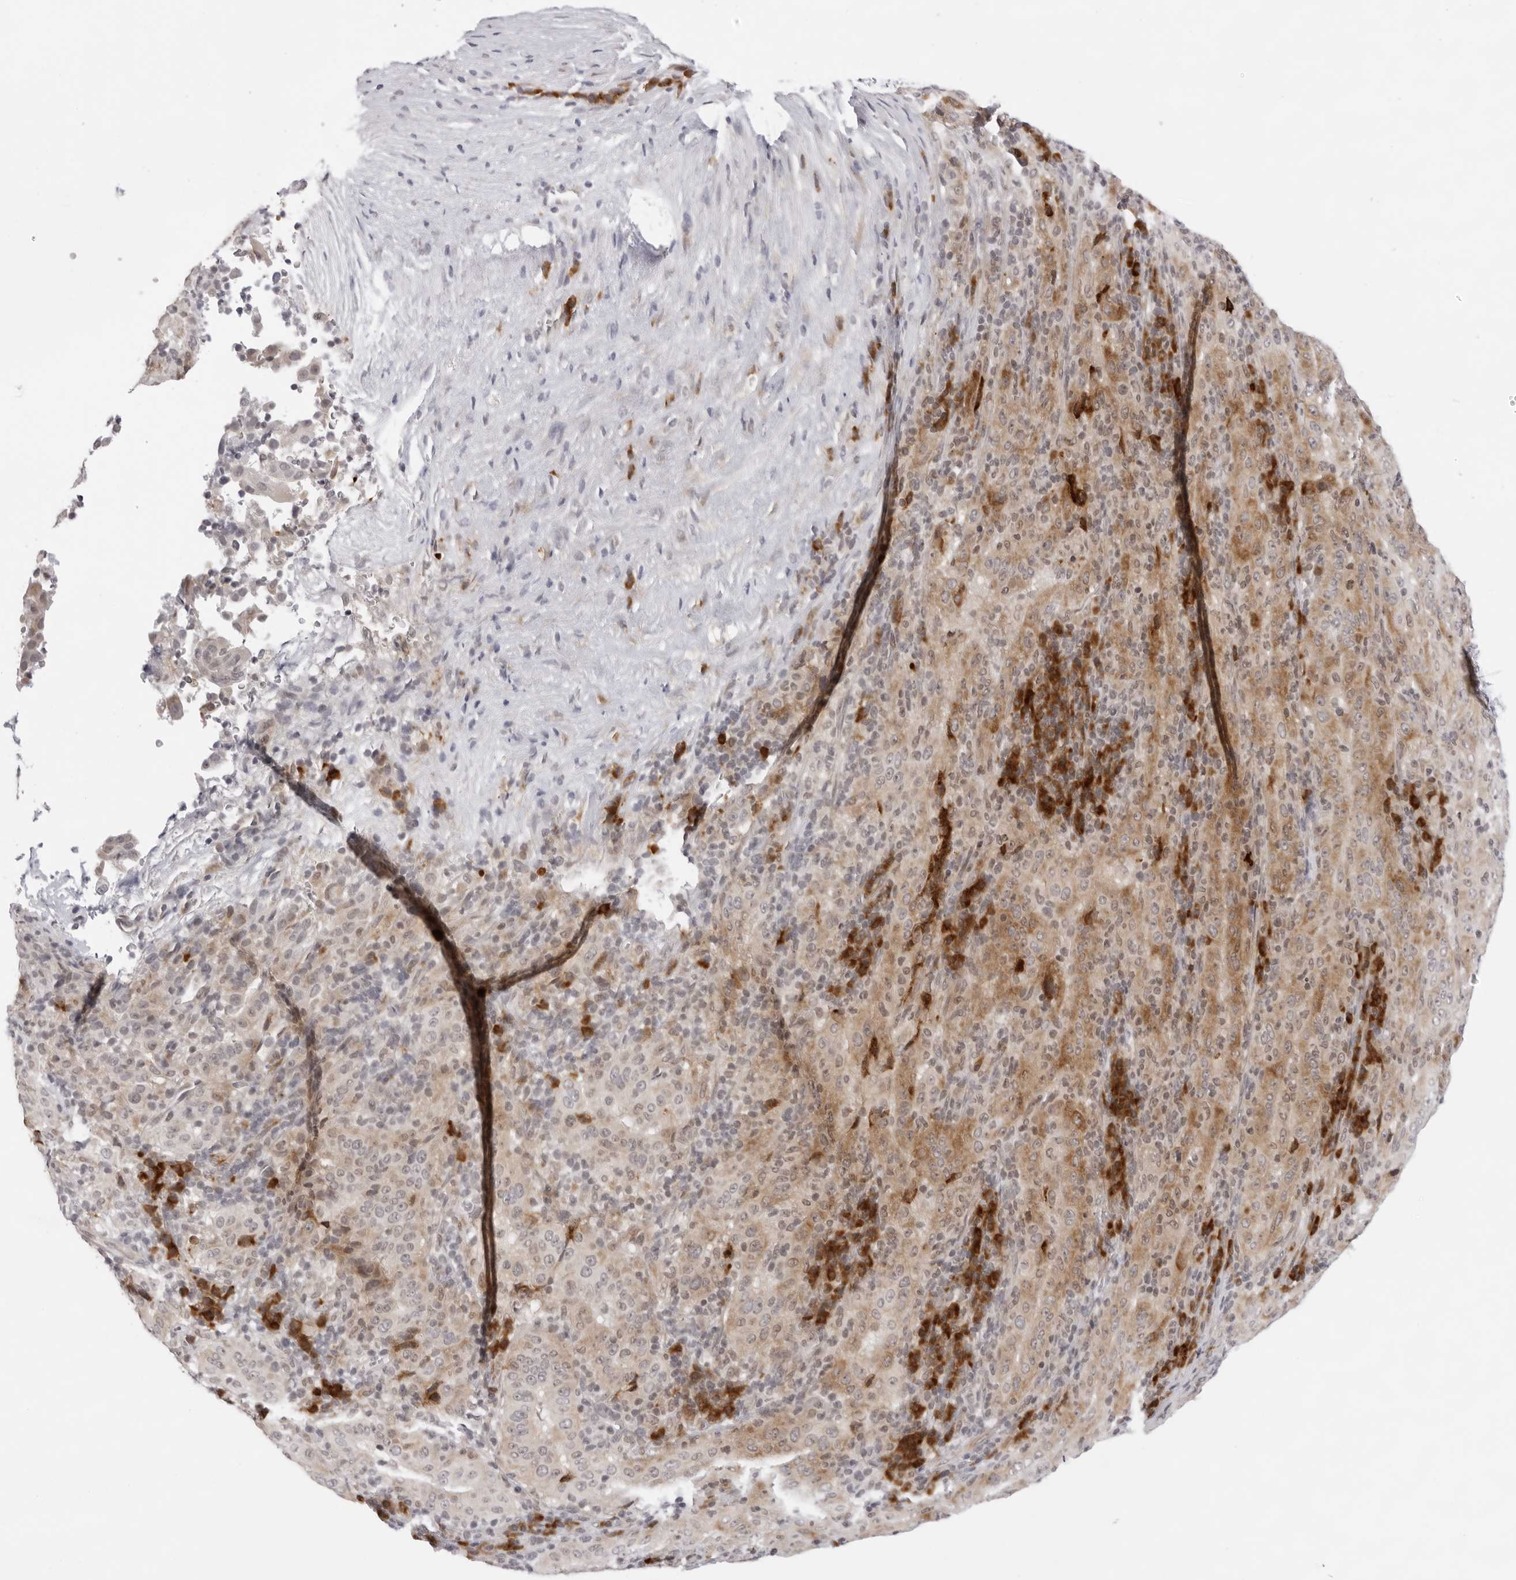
{"staining": {"intensity": "moderate", "quantity": ">75%", "location": "cytoplasmic/membranous"}, "tissue": "pancreatic cancer", "cell_type": "Tumor cells", "image_type": "cancer", "snomed": [{"axis": "morphology", "description": "Adenocarcinoma, NOS"}, {"axis": "topography", "description": "Pancreas"}], "caption": "Moderate cytoplasmic/membranous expression for a protein is identified in about >75% of tumor cells of pancreatic adenocarcinoma using immunohistochemistry.", "gene": "IL17RA", "patient": {"sex": "male", "age": 63}}